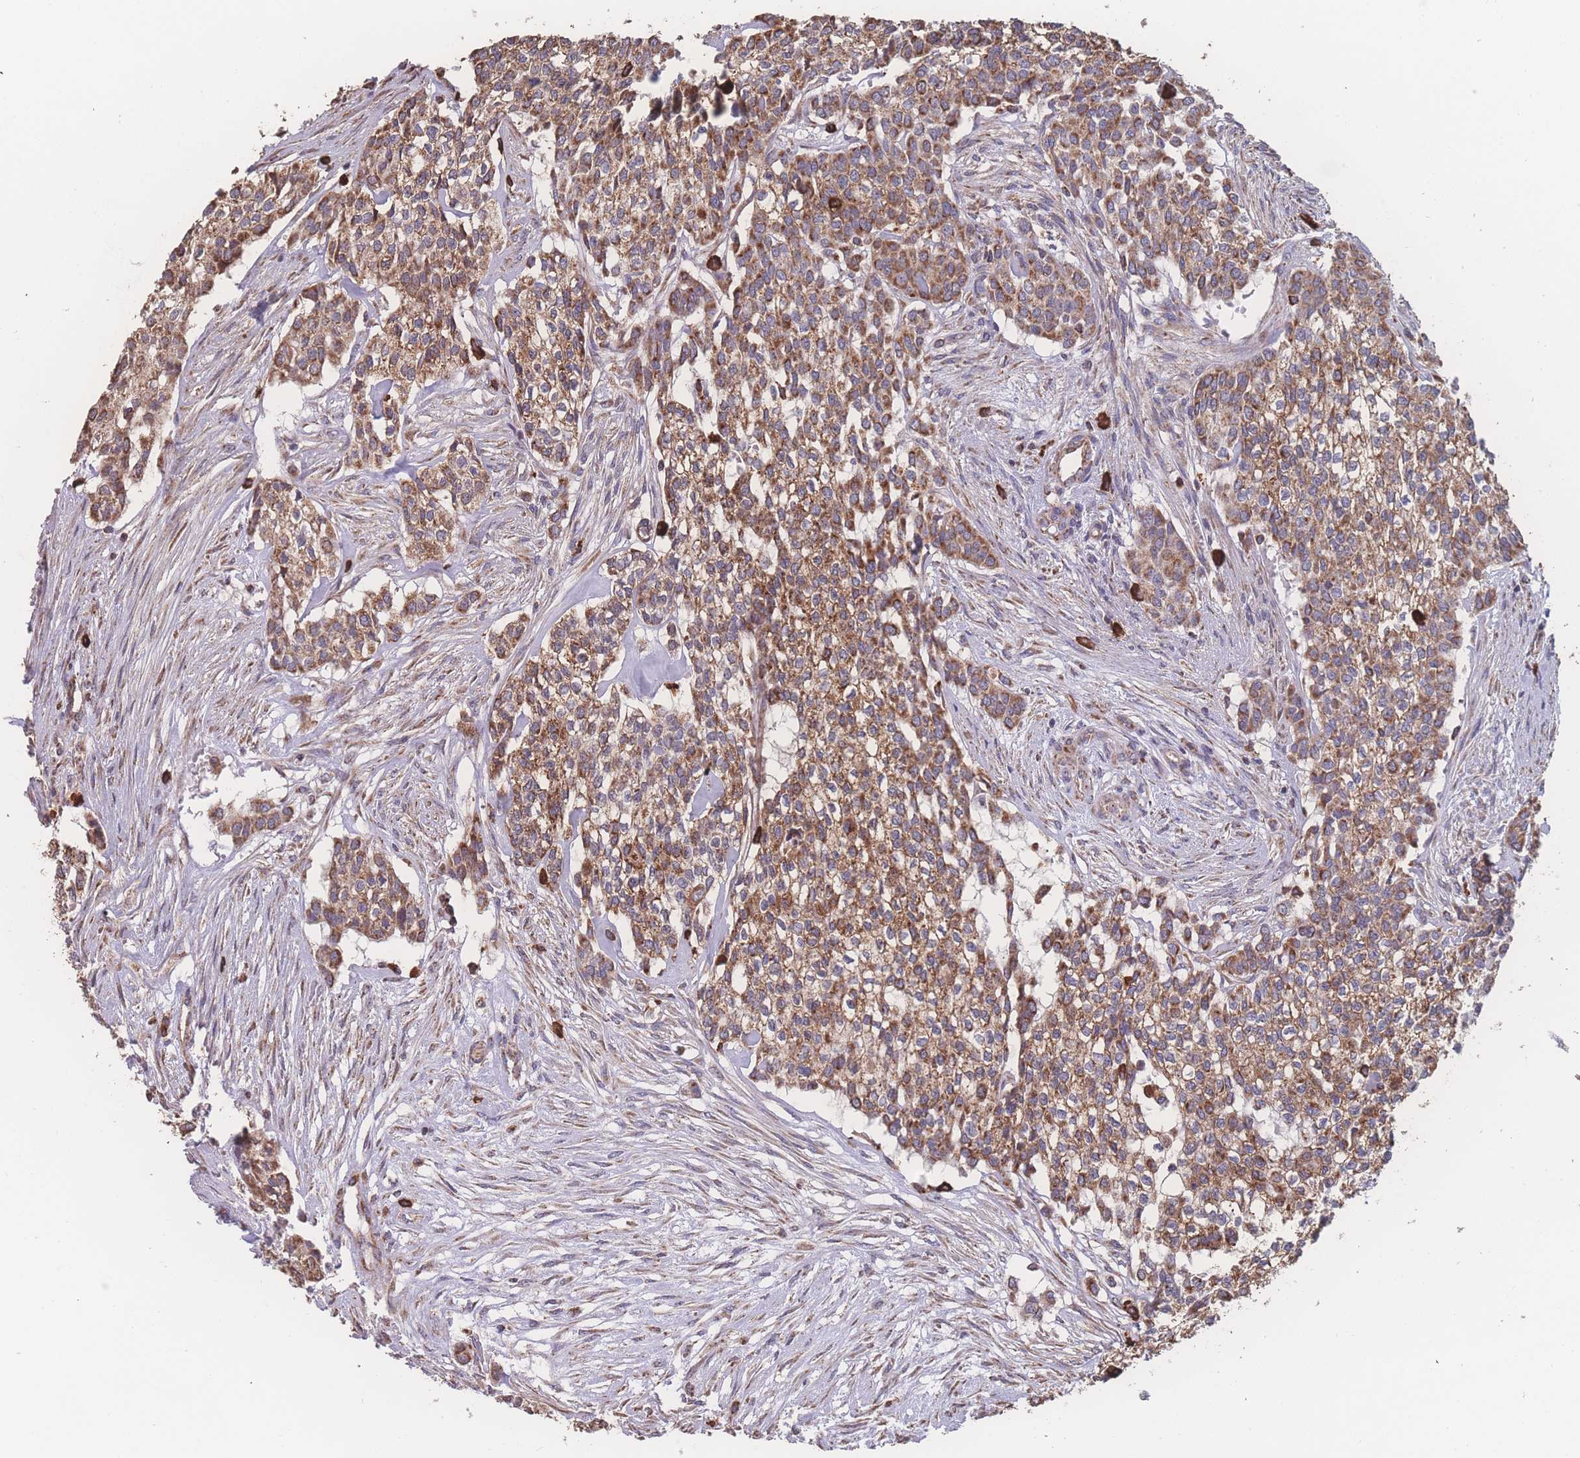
{"staining": {"intensity": "moderate", "quantity": ">75%", "location": "cytoplasmic/membranous"}, "tissue": "head and neck cancer", "cell_type": "Tumor cells", "image_type": "cancer", "snomed": [{"axis": "morphology", "description": "Adenocarcinoma, NOS"}, {"axis": "topography", "description": "Head-Neck"}], "caption": "Immunohistochemistry (IHC) micrograph of human head and neck cancer stained for a protein (brown), which displays medium levels of moderate cytoplasmic/membranous staining in about >75% of tumor cells.", "gene": "SGSM3", "patient": {"sex": "male", "age": 81}}